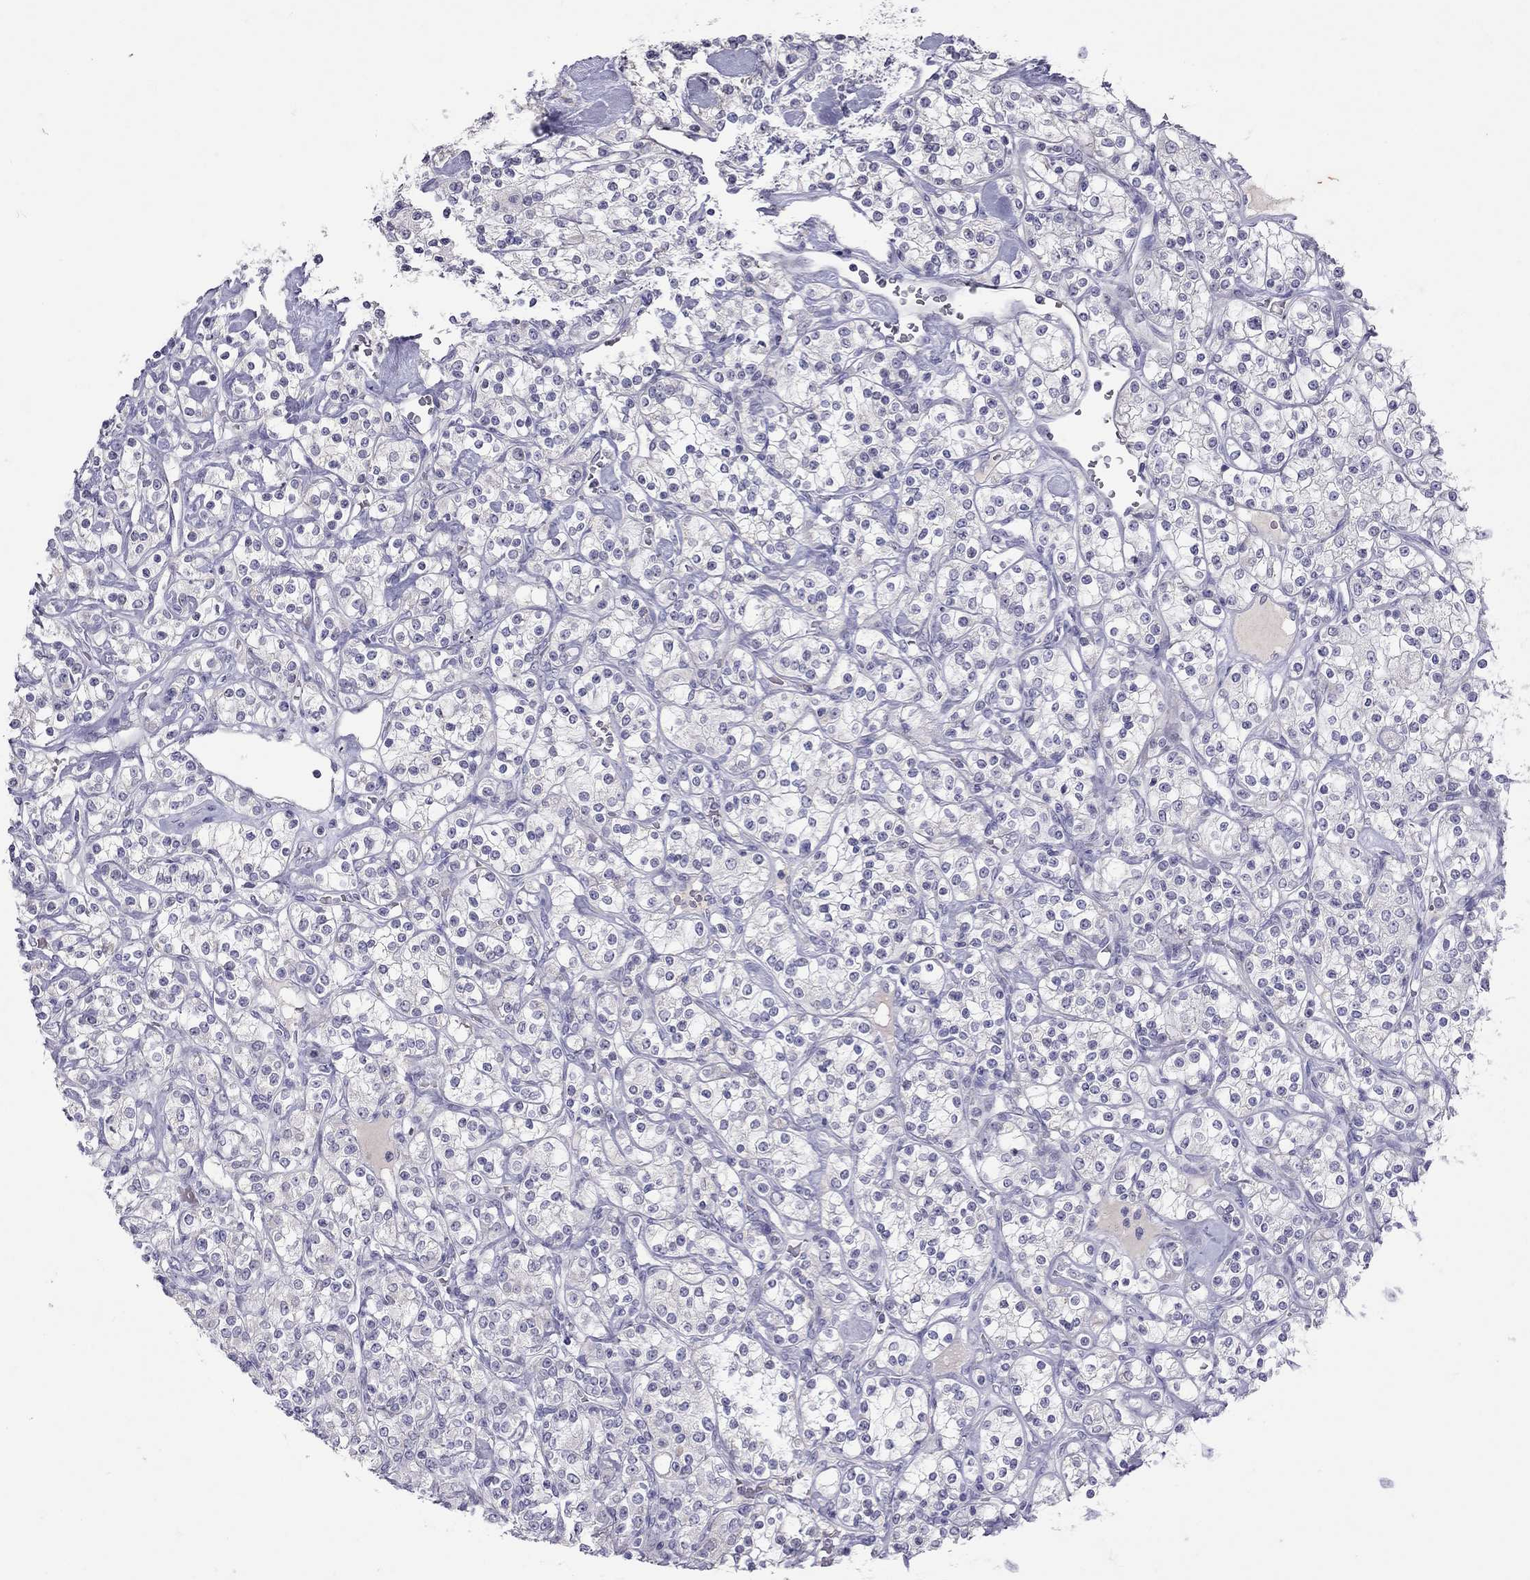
{"staining": {"intensity": "negative", "quantity": "none", "location": "none"}, "tissue": "renal cancer", "cell_type": "Tumor cells", "image_type": "cancer", "snomed": [{"axis": "morphology", "description": "Adenocarcinoma, NOS"}, {"axis": "topography", "description": "Kidney"}], "caption": "Immunohistochemistry image of human renal cancer stained for a protein (brown), which reveals no staining in tumor cells.", "gene": "MUC16", "patient": {"sex": "male", "age": 77}}